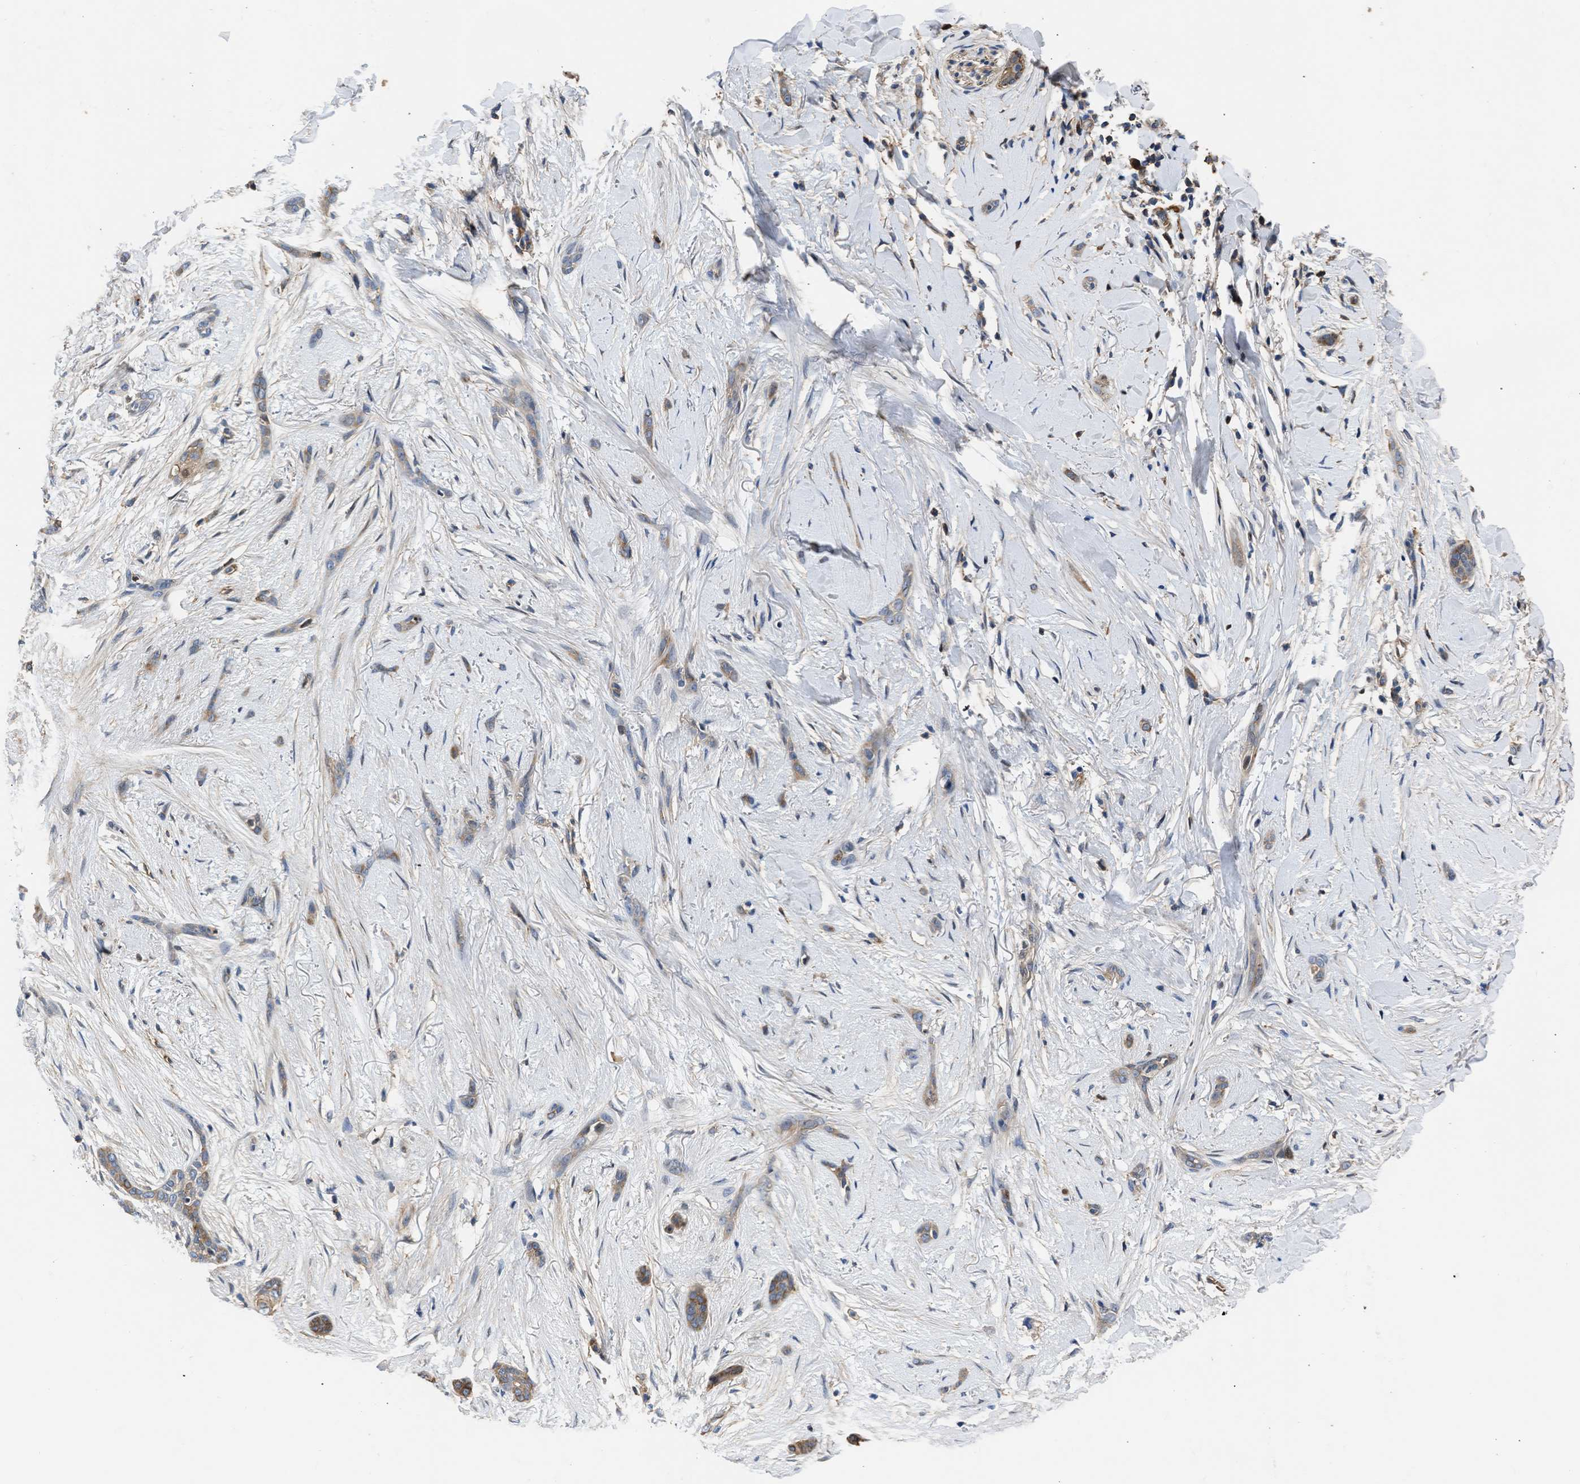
{"staining": {"intensity": "weak", "quantity": "25%-75%", "location": "cytoplasmic/membranous"}, "tissue": "skin cancer", "cell_type": "Tumor cells", "image_type": "cancer", "snomed": [{"axis": "morphology", "description": "Basal cell carcinoma"}, {"axis": "morphology", "description": "Adnexal tumor, benign"}, {"axis": "topography", "description": "Skin"}], "caption": "Benign adnexal tumor (skin) tissue demonstrates weak cytoplasmic/membranous positivity in approximately 25%-75% of tumor cells", "gene": "MAS1L", "patient": {"sex": "female", "age": 42}}